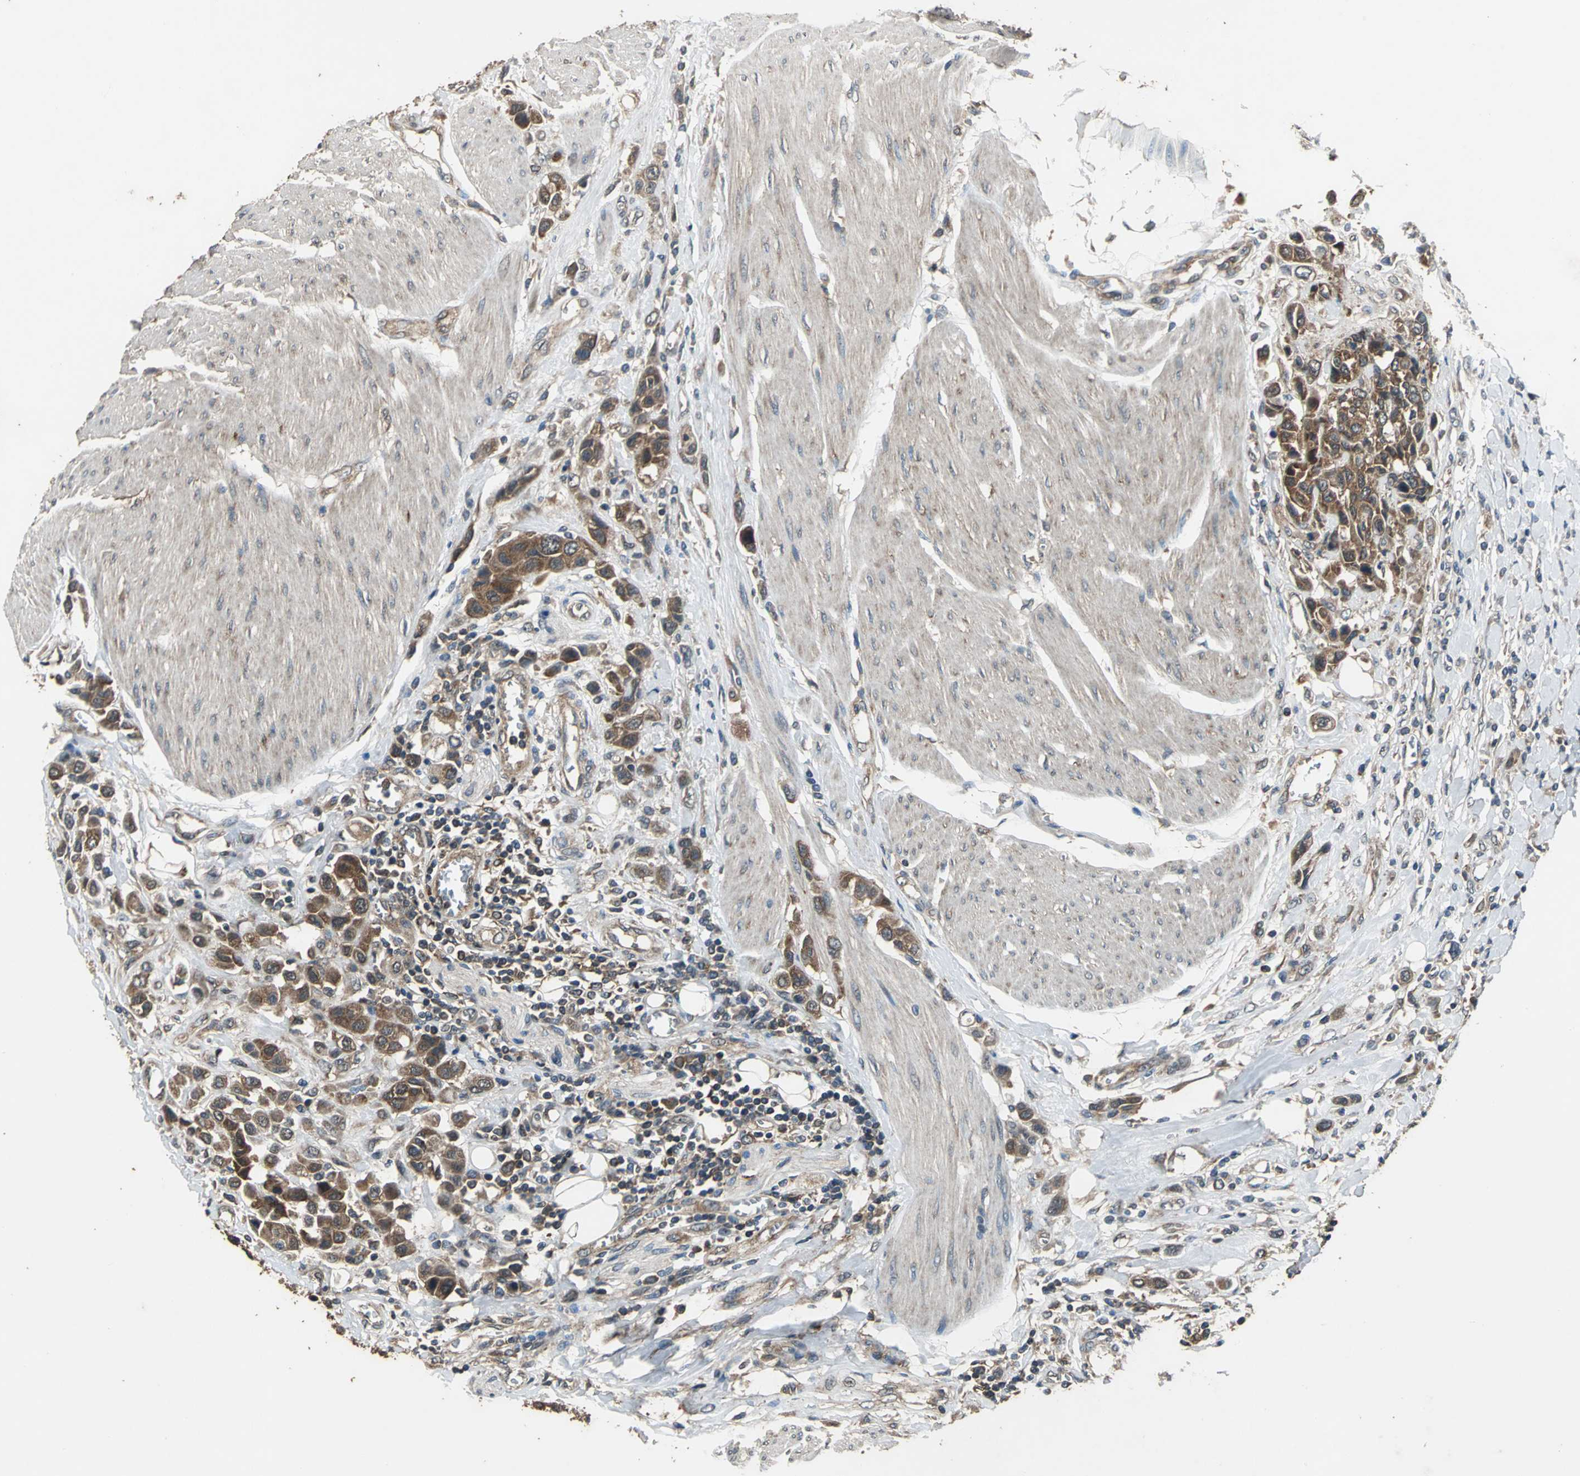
{"staining": {"intensity": "strong", "quantity": ">75%", "location": "cytoplasmic/membranous"}, "tissue": "urothelial cancer", "cell_type": "Tumor cells", "image_type": "cancer", "snomed": [{"axis": "morphology", "description": "Urothelial carcinoma, High grade"}, {"axis": "topography", "description": "Urinary bladder"}], "caption": "DAB (3,3'-diaminobenzidine) immunohistochemical staining of urothelial cancer reveals strong cytoplasmic/membranous protein expression in approximately >75% of tumor cells.", "gene": "ZNF608", "patient": {"sex": "male", "age": 50}}